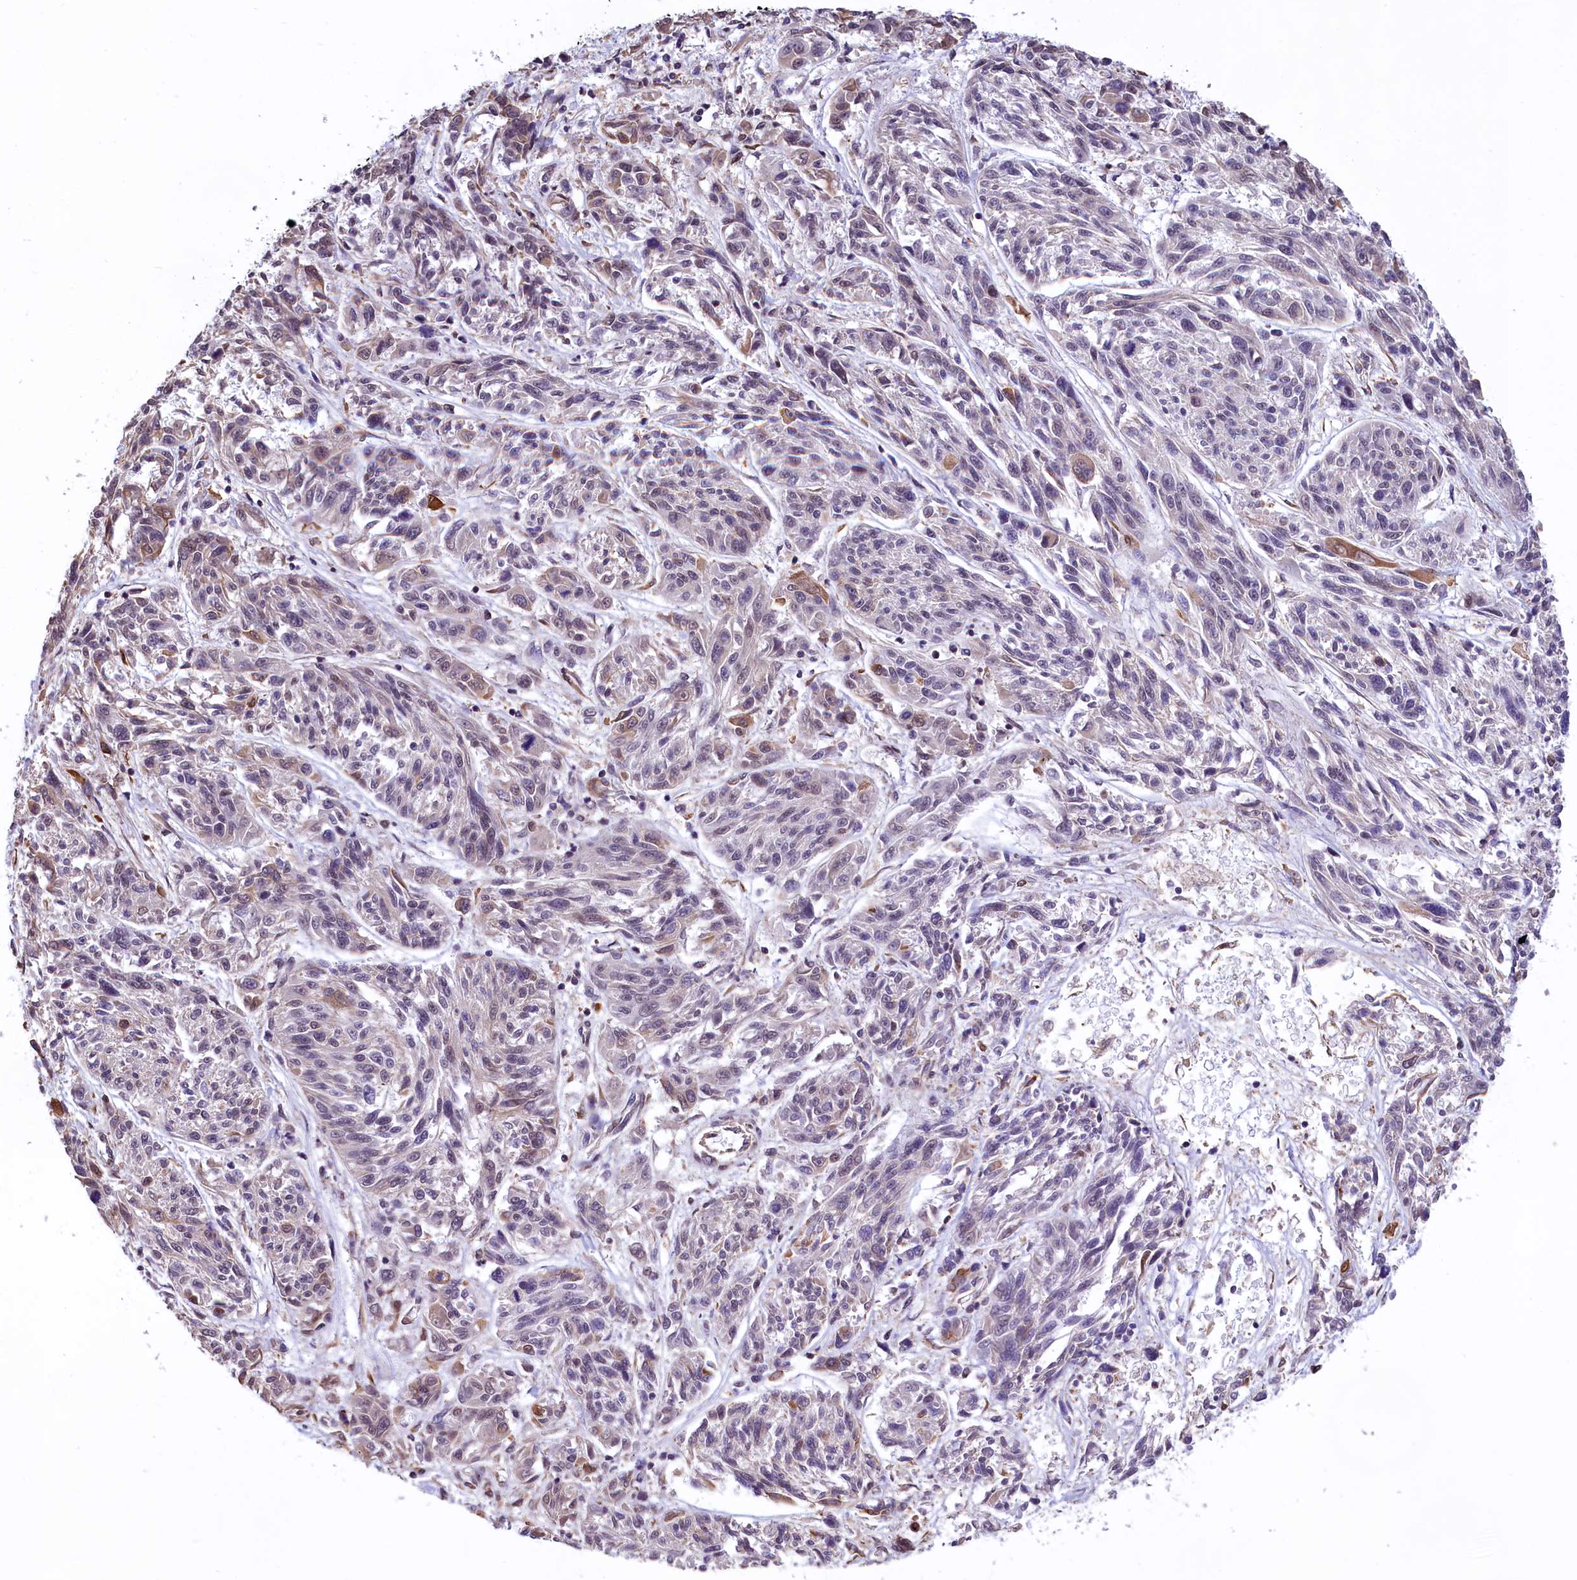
{"staining": {"intensity": "weak", "quantity": "<25%", "location": "nuclear"}, "tissue": "melanoma", "cell_type": "Tumor cells", "image_type": "cancer", "snomed": [{"axis": "morphology", "description": "Malignant melanoma, NOS"}, {"axis": "topography", "description": "Skin"}], "caption": "Immunohistochemistry (IHC) photomicrograph of neoplastic tissue: human malignant melanoma stained with DAB (3,3'-diaminobenzidine) demonstrates no significant protein positivity in tumor cells.", "gene": "ZC3H4", "patient": {"sex": "male", "age": 53}}